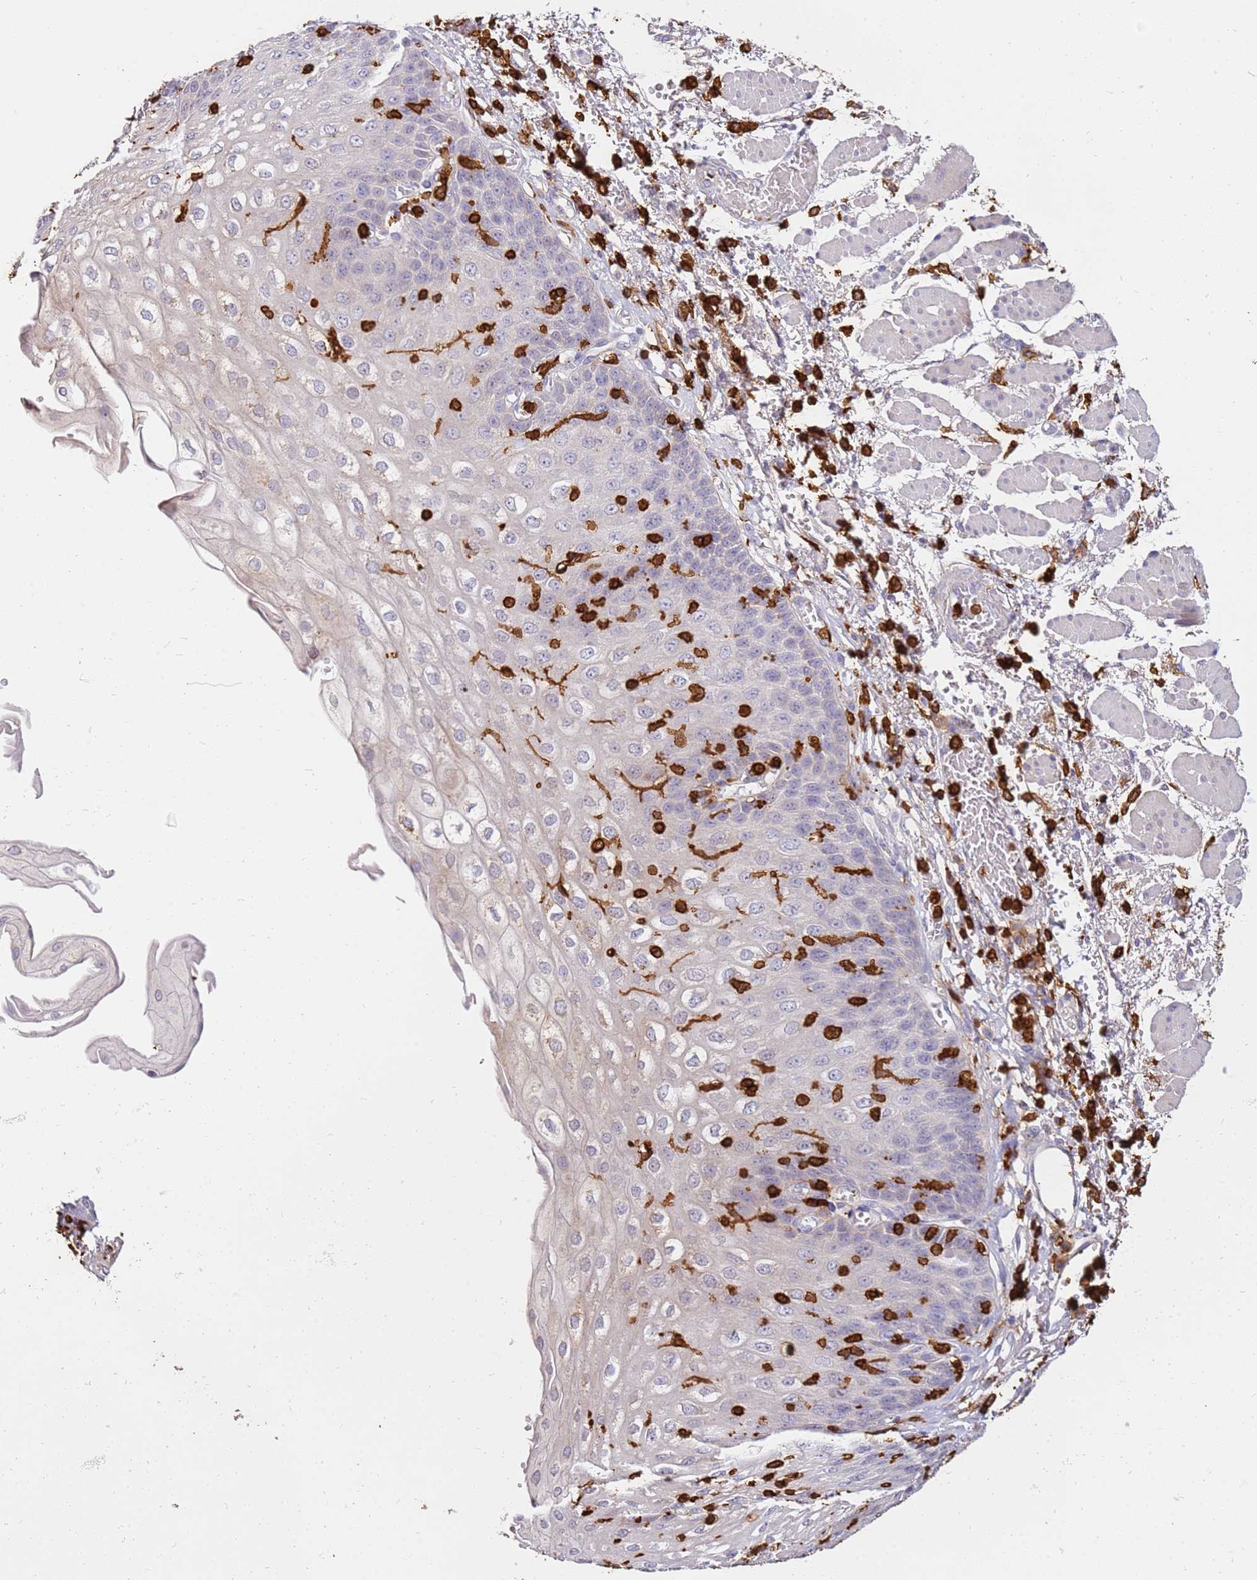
{"staining": {"intensity": "negative", "quantity": "none", "location": "none"}, "tissue": "esophagus", "cell_type": "Squamous epithelial cells", "image_type": "normal", "snomed": [{"axis": "morphology", "description": "Normal tissue, NOS"}, {"axis": "topography", "description": "Esophagus"}], "caption": "Human esophagus stained for a protein using IHC reveals no staining in squamous epithelial cells.", "gene": "CORO1A", "patient": {"sex": "male", "age": 81}}